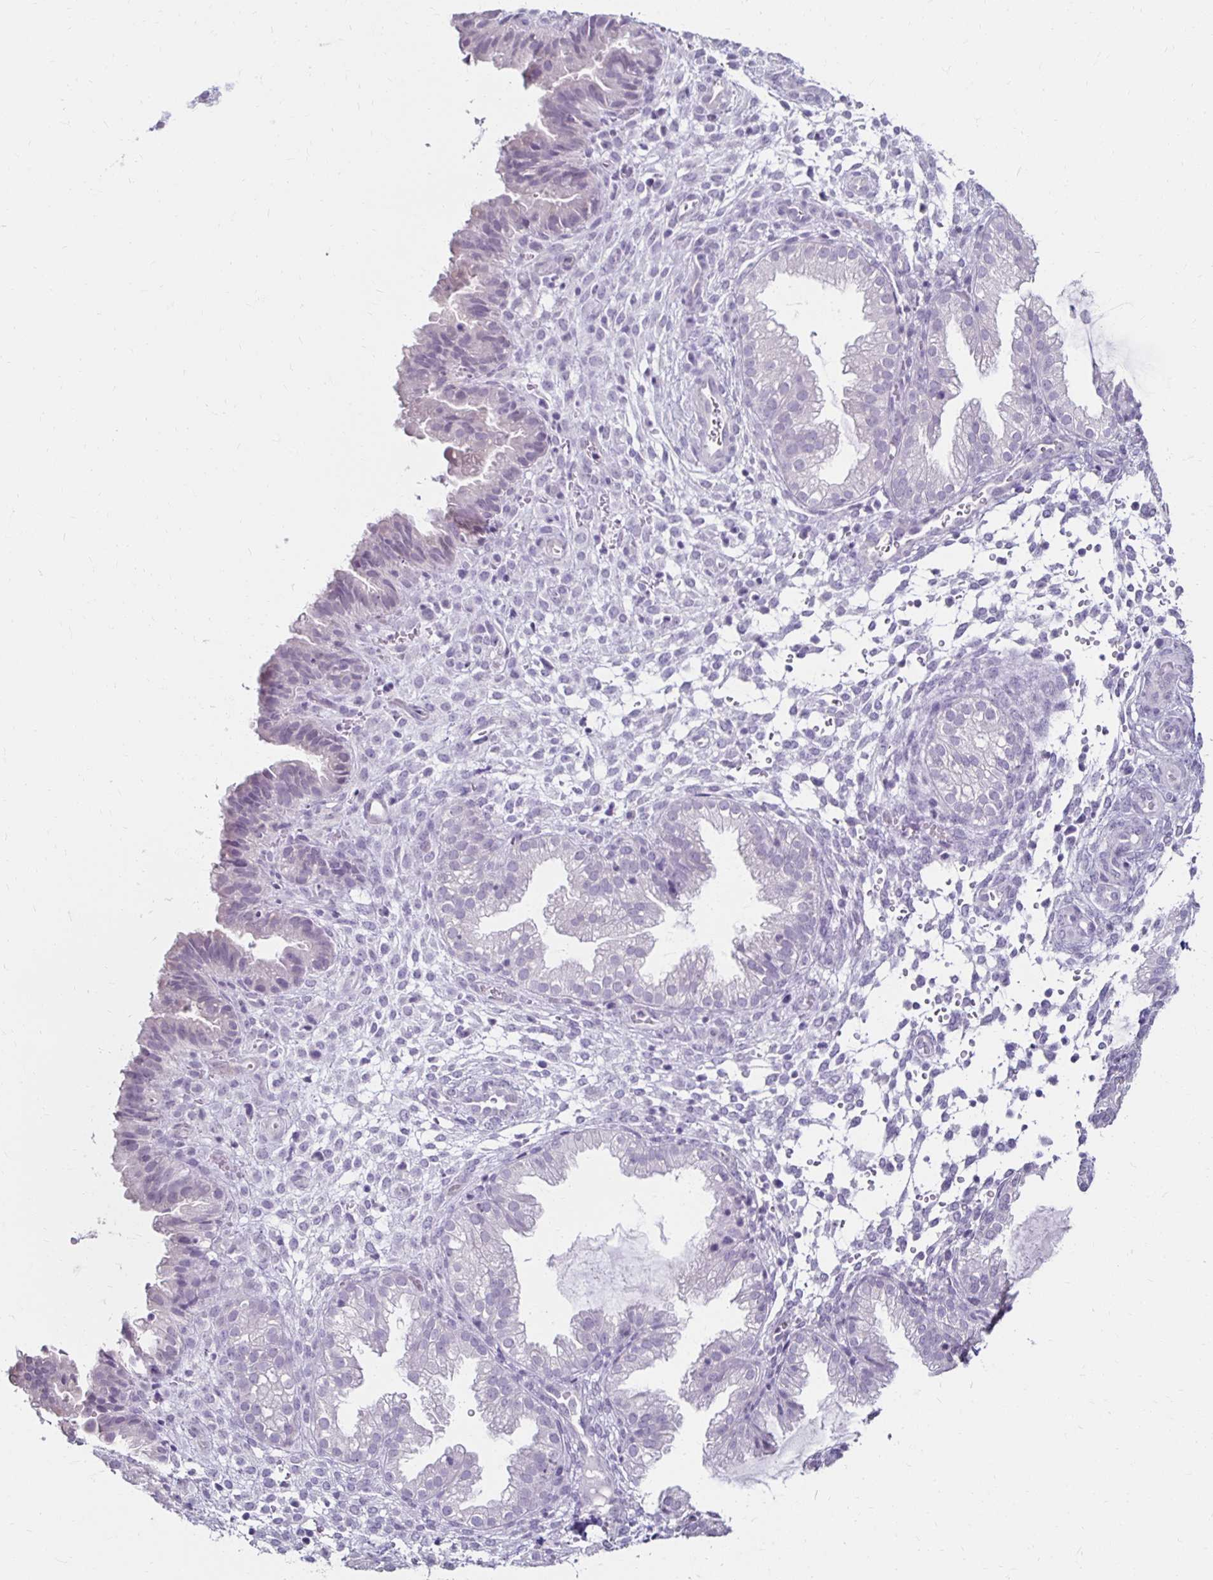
{"staining": {"intensity": "negative", "quantity": "none", "location": "none"}, "tissue": "endometrium", "cell_type": "Cells in endometrial stroma", "image_type": "normal", "snomed": [{"axis": "morphology", "description": "Normal tissue, NOS"}, {"axis": "topography", "description": "Endometrium"}], "caption": "A photomicrograph of human endometrium is negative for staining in cells in endometrial stroma. (DAB (3,3'-diaminobenzidine) immunohistochemistry (IHC) with hematoxylin counter stain).", "gene": "TOMM34", "patient": {"sex": "female", "age": 33}}